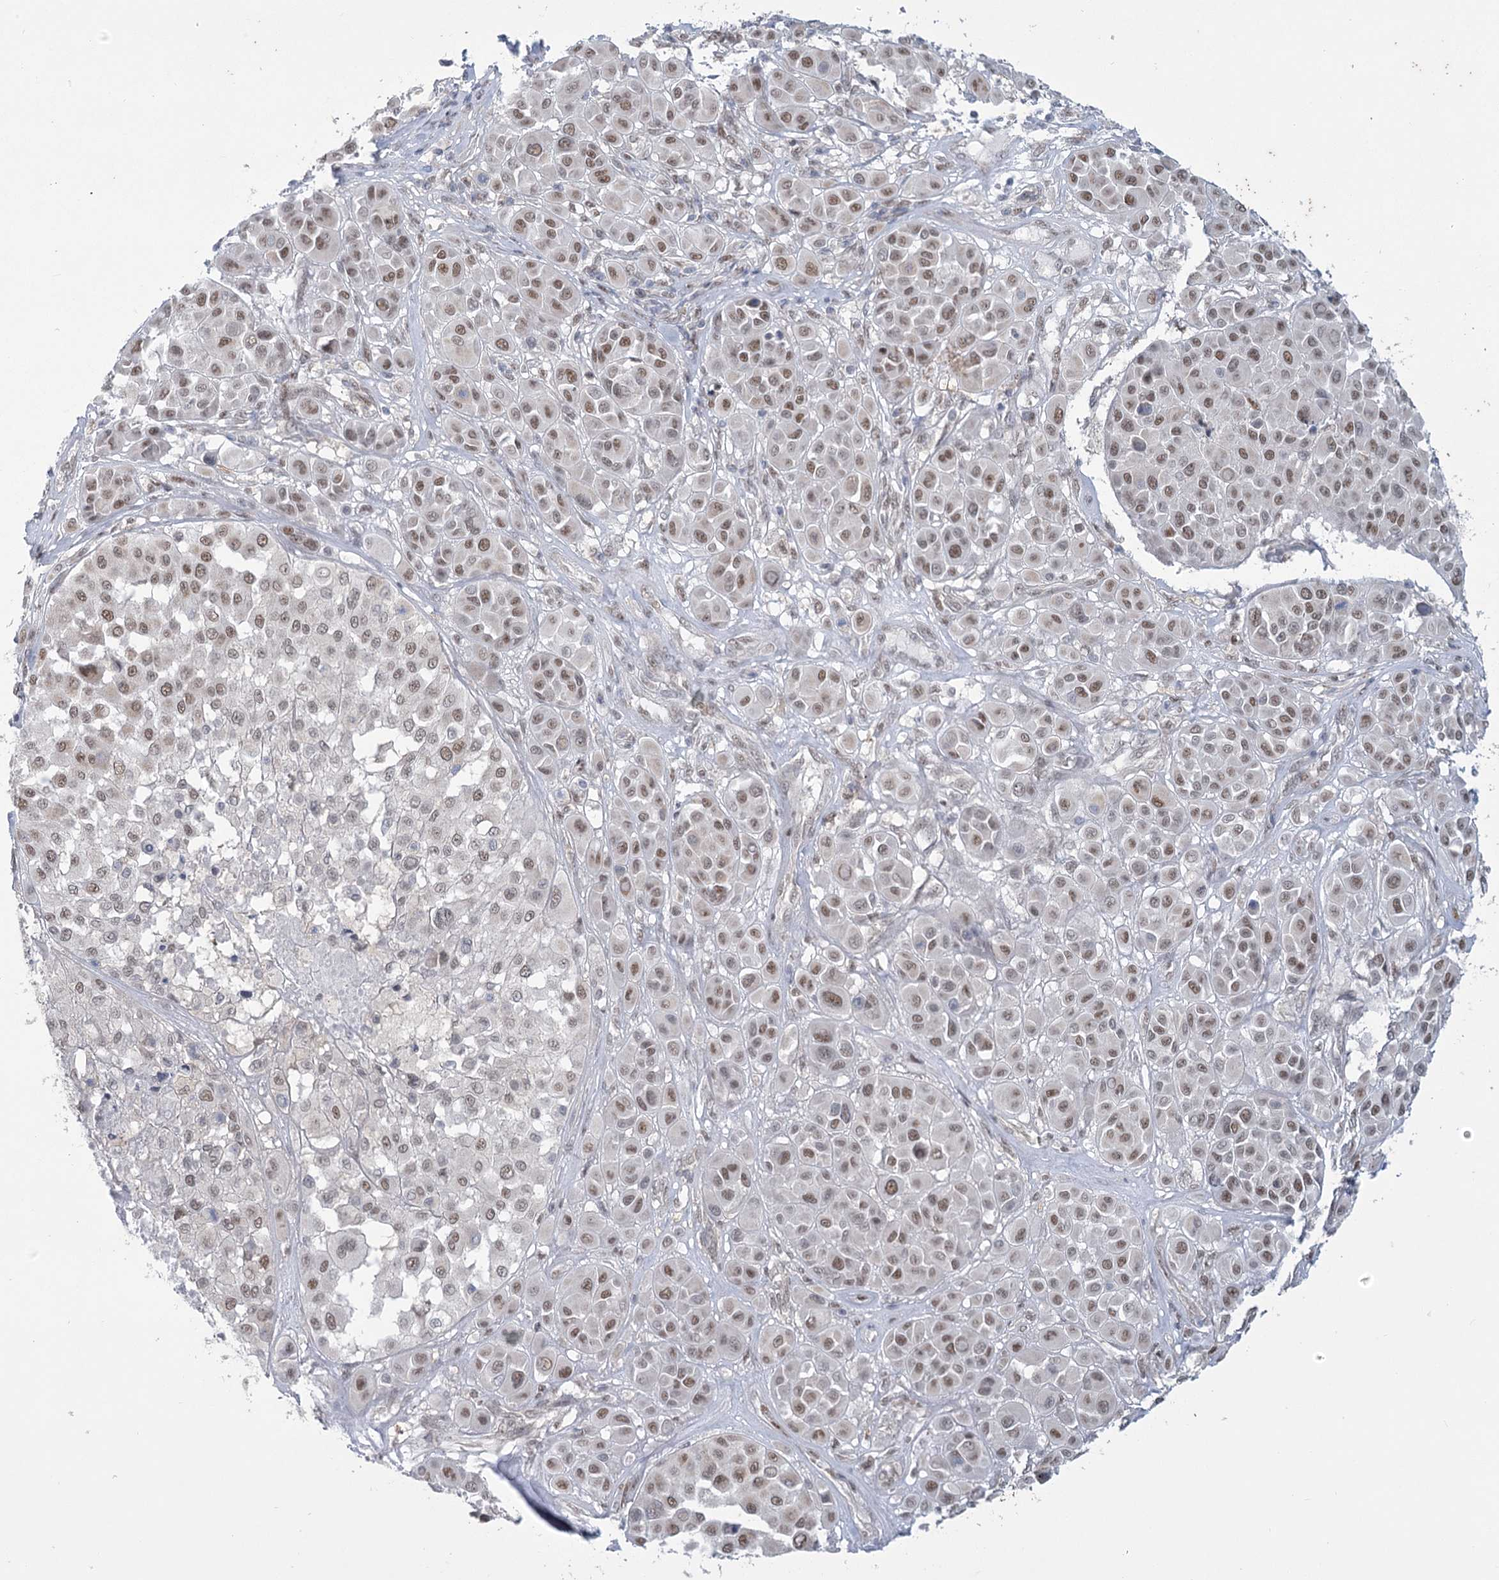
{"staining": {"intensity": "moderate", "quantity": ">75%", "location": "nuclear"}, "tissue": "melanoma", "cell_type": "Tumor cells", "image_type": "cancer", "snomed": [{"axis": "morphology", "description": "Malignant melanoma, Metastatic site"}, {"axis": "topography", "description": "Soft tissue"}], "caption": "An image showing moderate nuclear staining in about >75% of tumor cells in melanoma, as visualized by brown immunohistochemical staining.", "gene": "MTG1", "patient": {"sex": "male", "age": 41}}